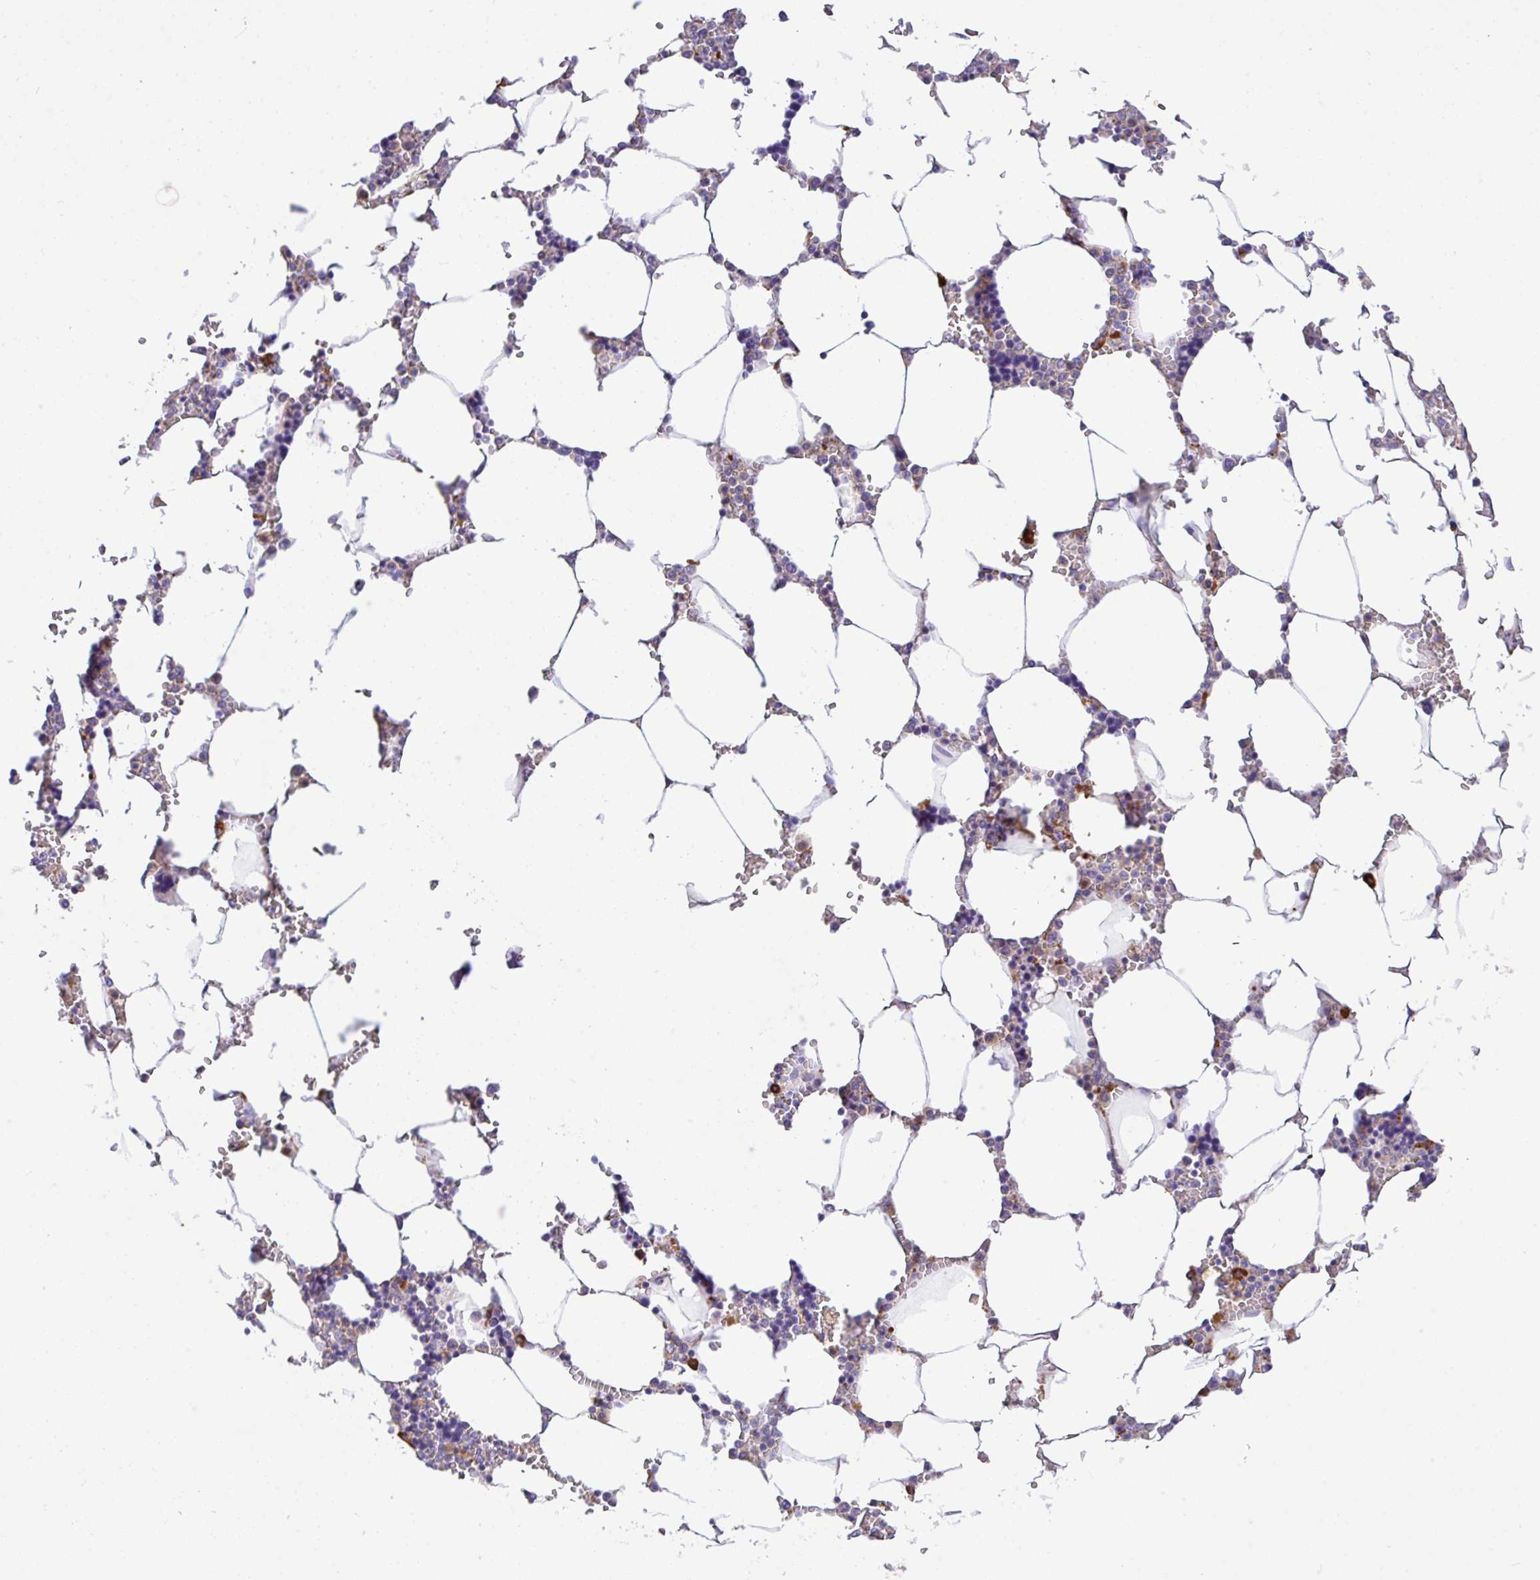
{"staining": {"intensity": "moderate", "quantity": "<25%", "location": "cytoplasmic/membranous"}, "tissue": "bone marrow", "cell_type": "Hematopoietic cells", "image_type": "normal", "snomed": [{"axis": "morphology", "description": "Normal tissue, NOS"}, {"axis": "topography", "description": "Bone marrow"}], "caption": "Benign bone marrow exhibits moderate cytoplasmic/membranous positivity in approximately <25% of hematopoietic cells, visualized by immunohistochemistry.", "gene": "EPN3", "patient": {"sex": "male", "age": 64}}